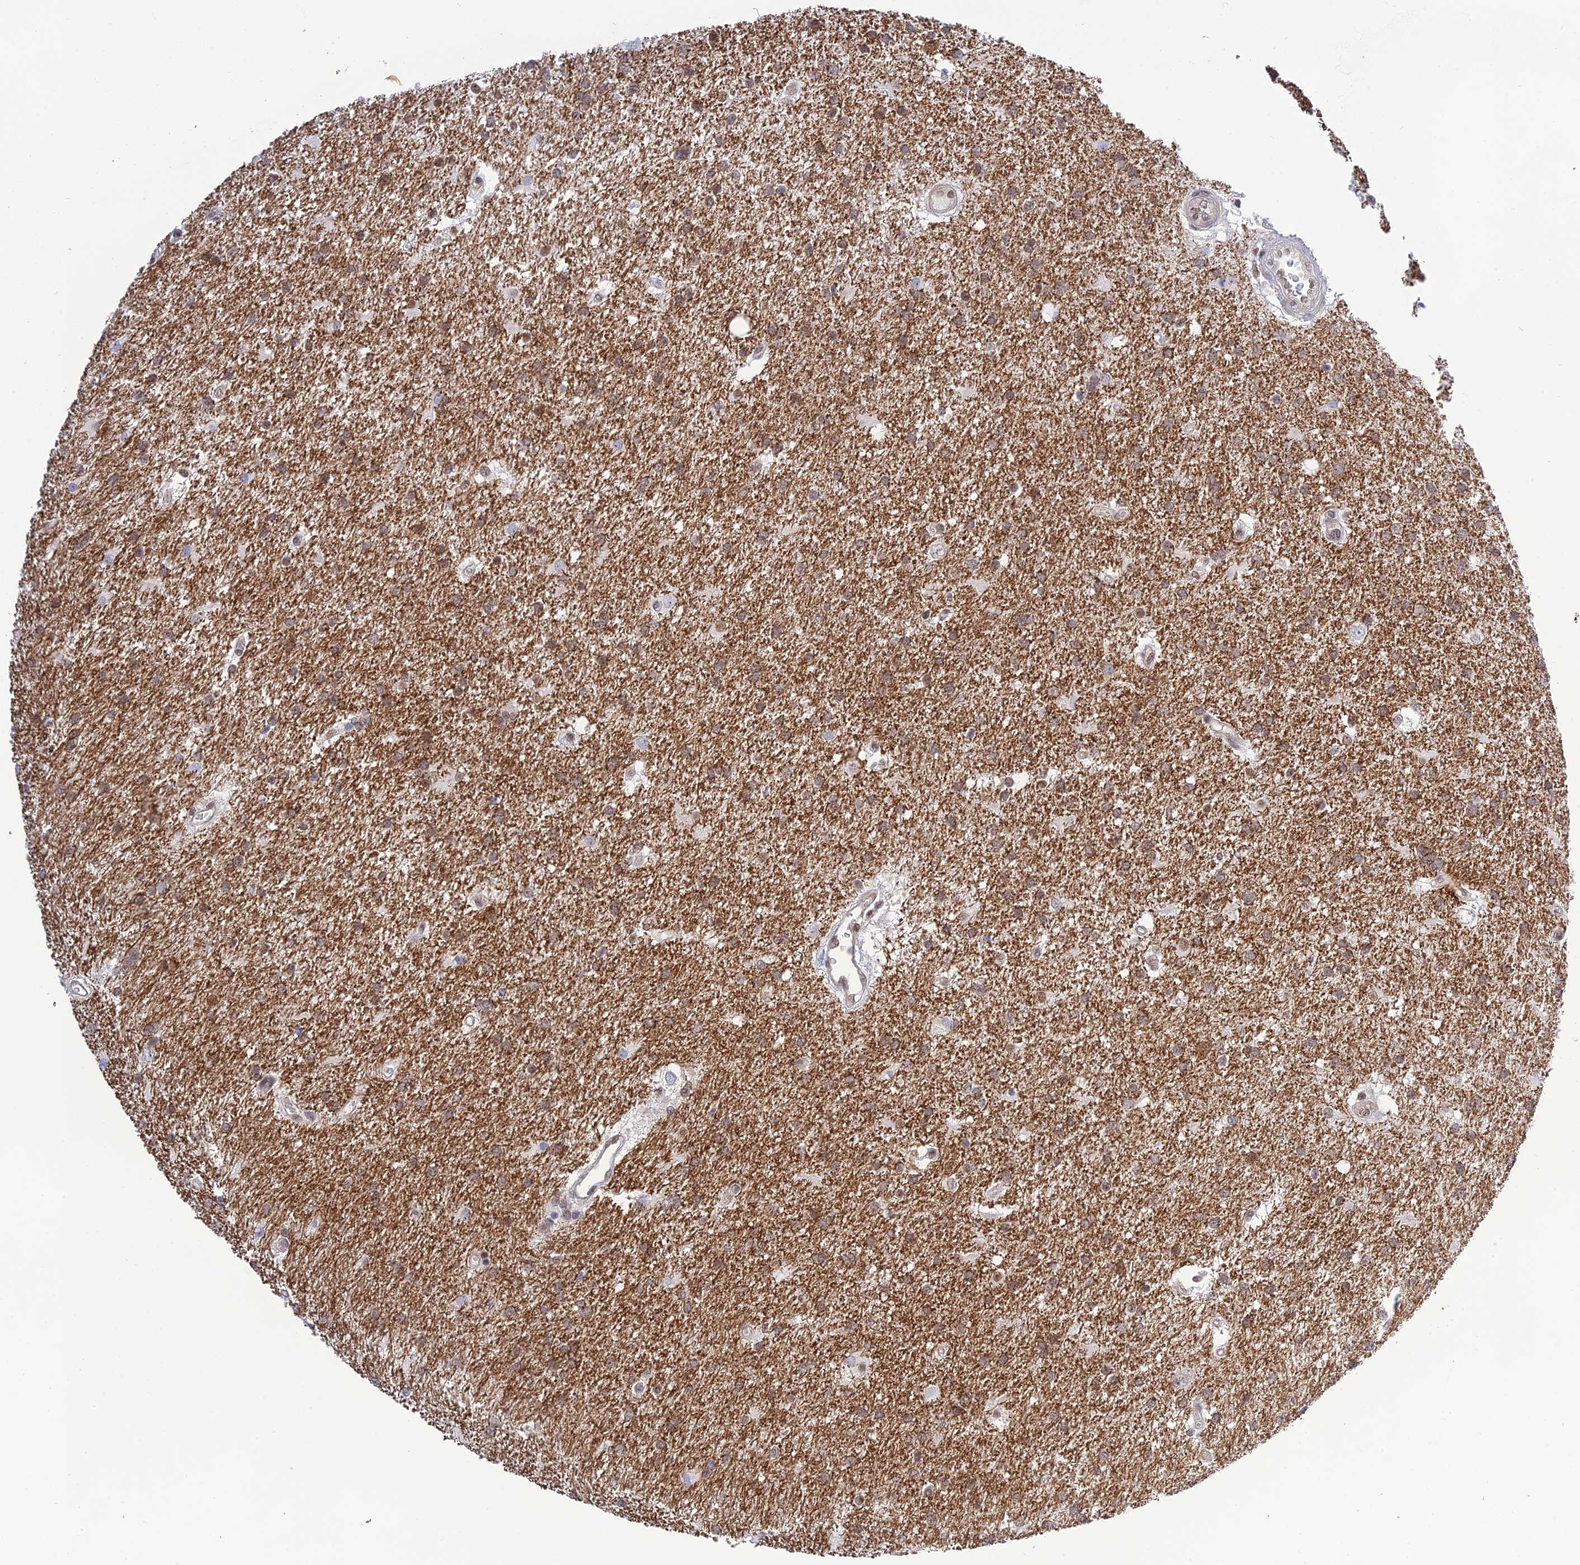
{"staining": {"intensity": "moderate", "quantity": ">75%", "location": "nuclear"}, "tissue": "glioma", "cell_type": "Tumor cells", "image_type": "cancer", "snomed": [{"axis": "morphology", "description": "Glioma, malignant, Low grade"}, {"axis": "topography", "description": "Brain"}], "caption": "IHC micrograph of neoplastic tissue: human malignant low-grade glioma stained using IHC exhibits medium levels of moderate protein expression localized specifically in the nuclear of tumor cells, appearing as a nuclear brown color.", "gene": "TCEA1", "patient": {"sex": "male", "age": 66}}